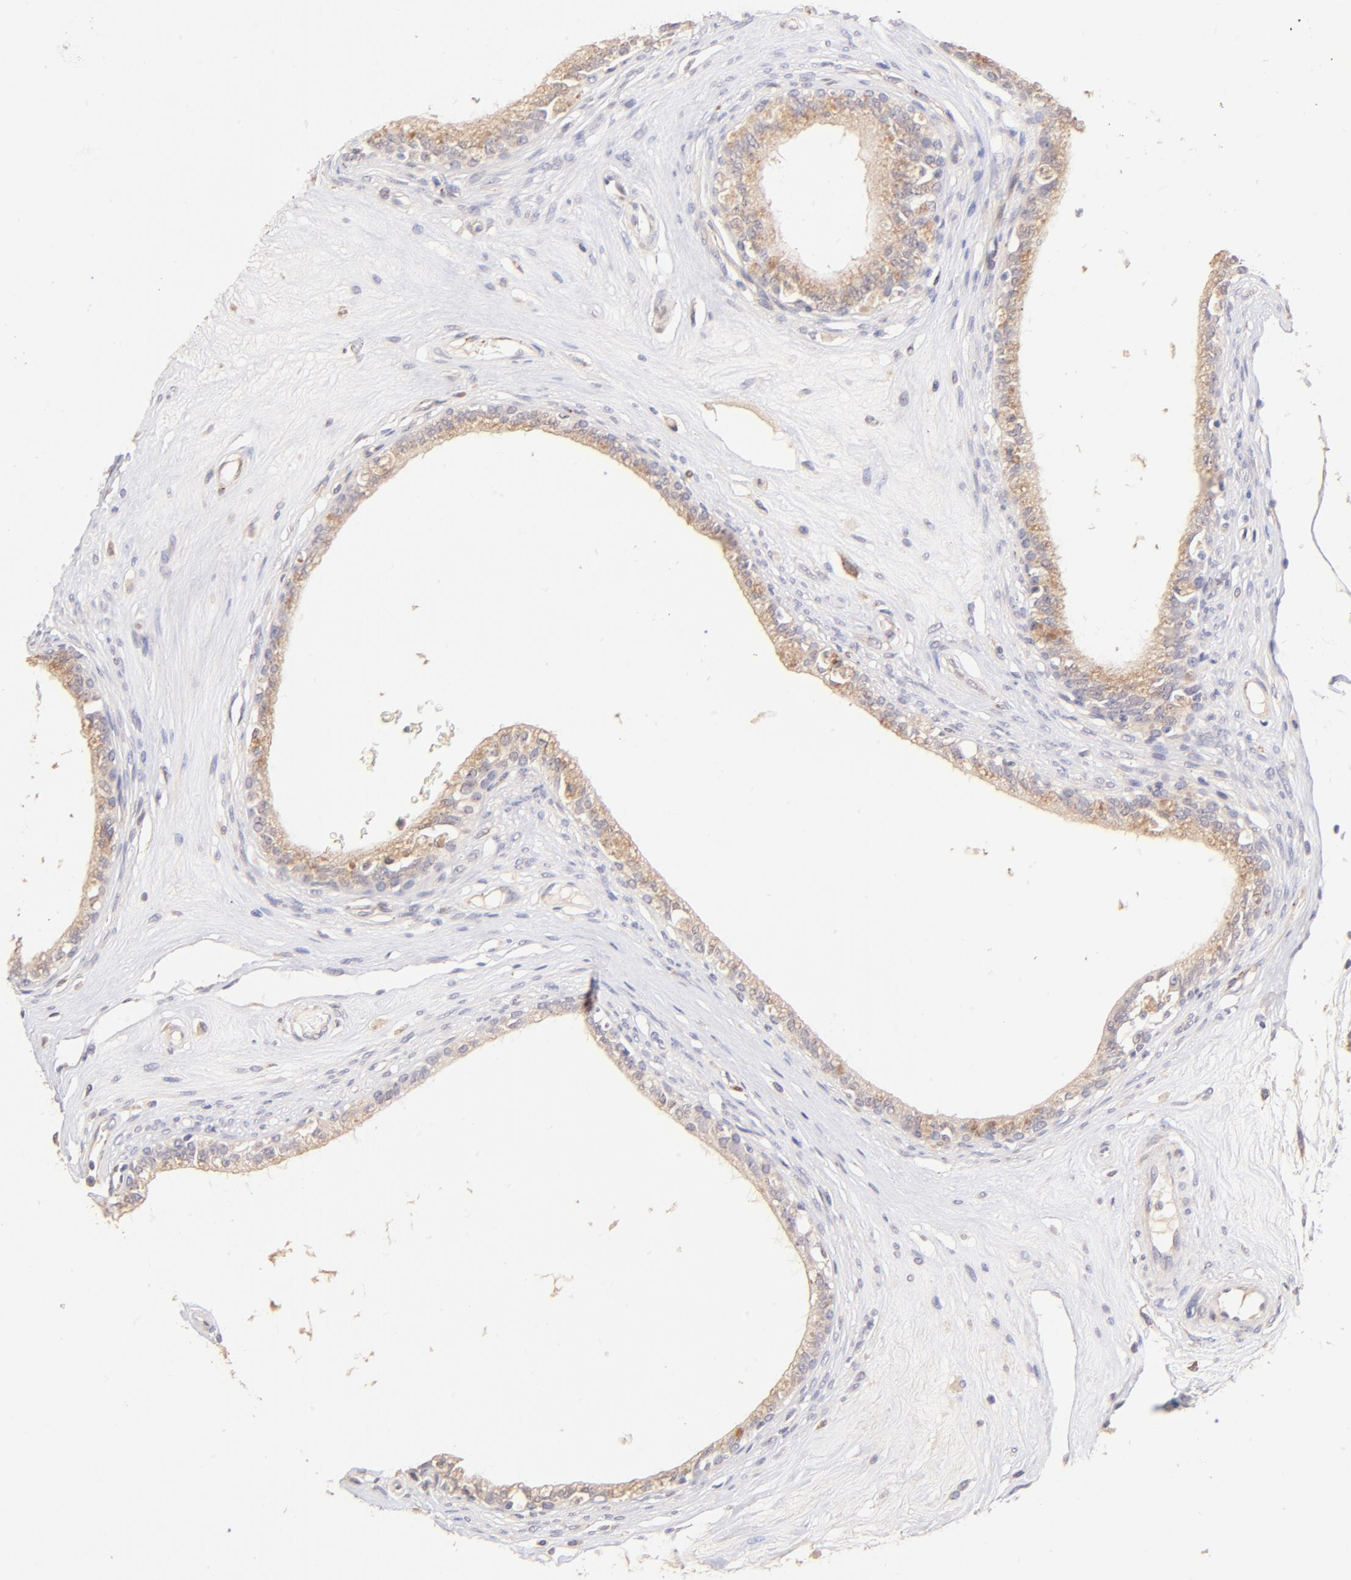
{"staining": {"intensity": "moderate", "quantity": ">75%", "location": "cytoplasmic/membranous"}, "tissue": "epididymis", "cell_type": "Glandular cells", "image_type": "normal", "snomed": [{"axis": "morphology", "description": "Normal tissue, NOS"}, {"axis": "morphology", "description": "Inflammation, NOS"}, {"axis": "topography", "description": "Epididymis"}], "caption": "Immunohistochemistry of unremarkable epididymis demonstrates medium levels of moderate cytoplasmic/membranous positivity in about >75% of glandular cells. The protein is shown in brown color, while the nuclei are stained blue.", "gene": "SPARC", "patient": {"sex": "male", "age": 84}}